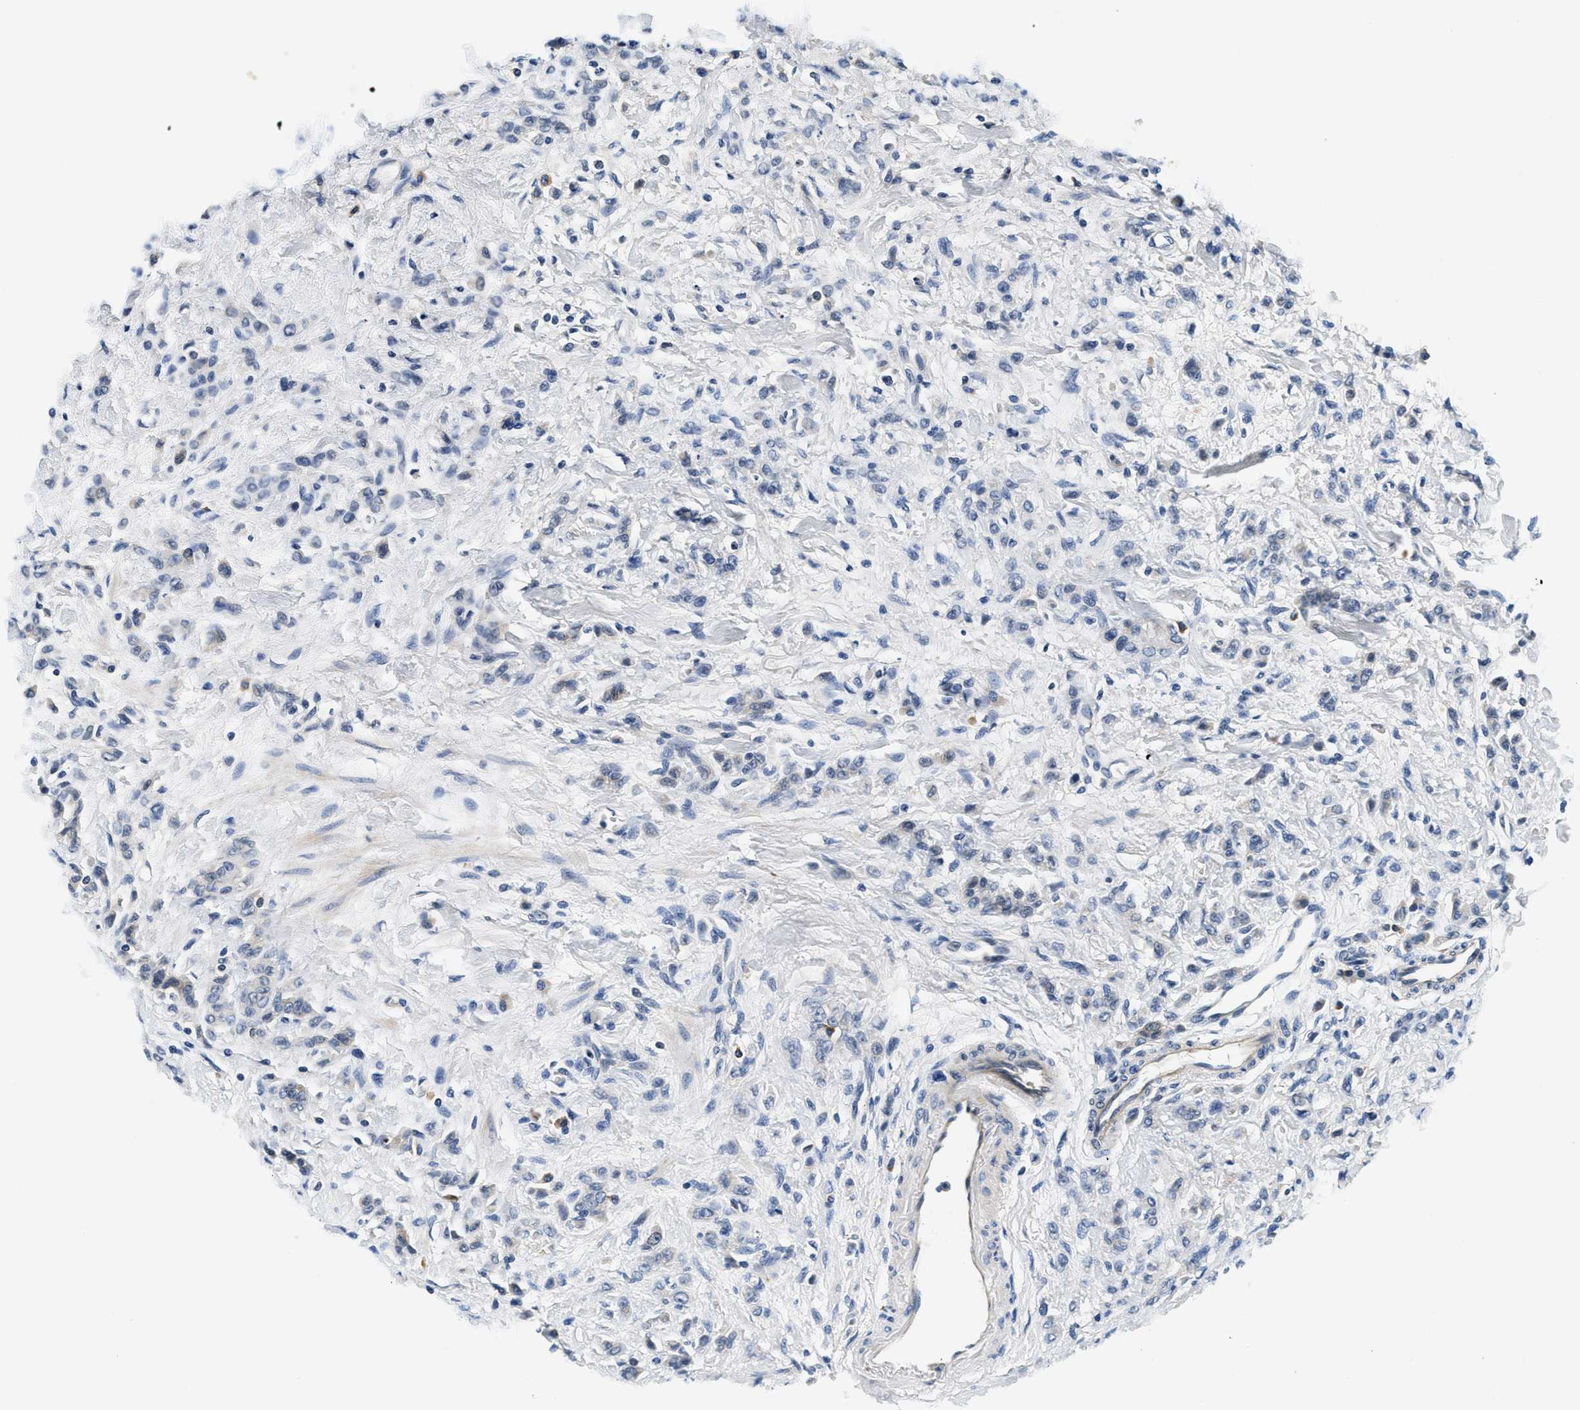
{"staining": {"intensity": "negative", "quantity": "none", "location": "none"}, "tissue": "stomach cancer", "cell_type": "Tumor cells", "image_type": "cancer", "snomed": [{"axis": "morphology", "description": "Adenocarcinoma, NOS"}, {"axis": "topography", "description": "Stomach, lower"}], "caption": "Immunohistochemical staining of stomach adenocarcinoma displays no significant staining in tumor cells. (DAB immunohistochemistry with hematoxylin counter stain).", "gene": "ALDH3A2", "patient": {"sex": "male", "age": 88}}